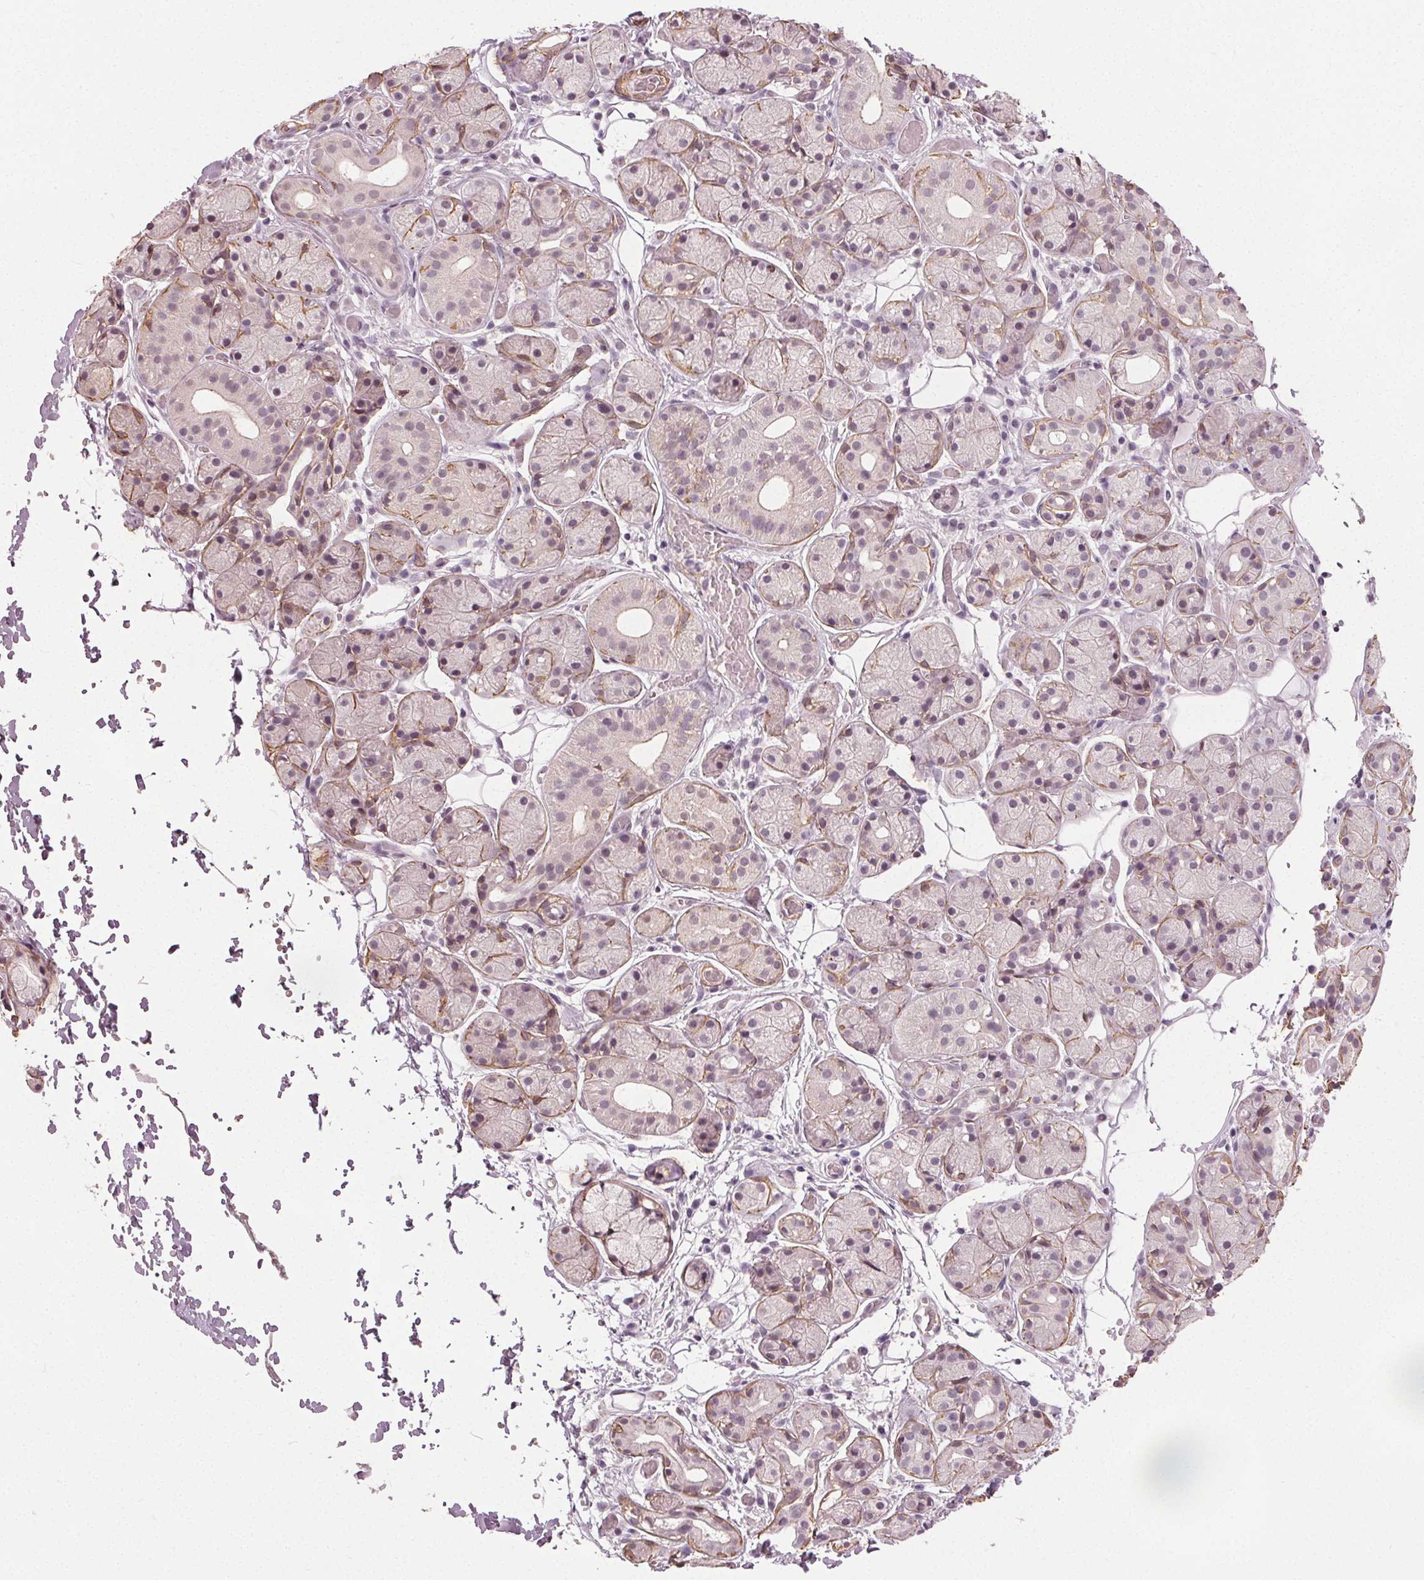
{"staining": {"intensity": "negative", "quantity": "none", "location": "none"}, "tissue": "salivary gland", "cell_type": "Glandular cells", "image_type": "normal", "snomed": [{"axis": "morphology", "description": "Normal tissue, NOS"}, {"axis": "topography", "description": "Salivary gland"}, {"axis": "topography", "description": "Peripheral nerve tissue"}], "caption": "Photomicrograph shows no significant protein positivity in glandular cells of unremarkable salivary gland. (Brightfield microscopy of DAB (3,3'-diaminobenzidine) immunohistochemistry (IHC) at high magnification).", "gene": "PKP1", "patient": {"sex": "male", "age": 71}}